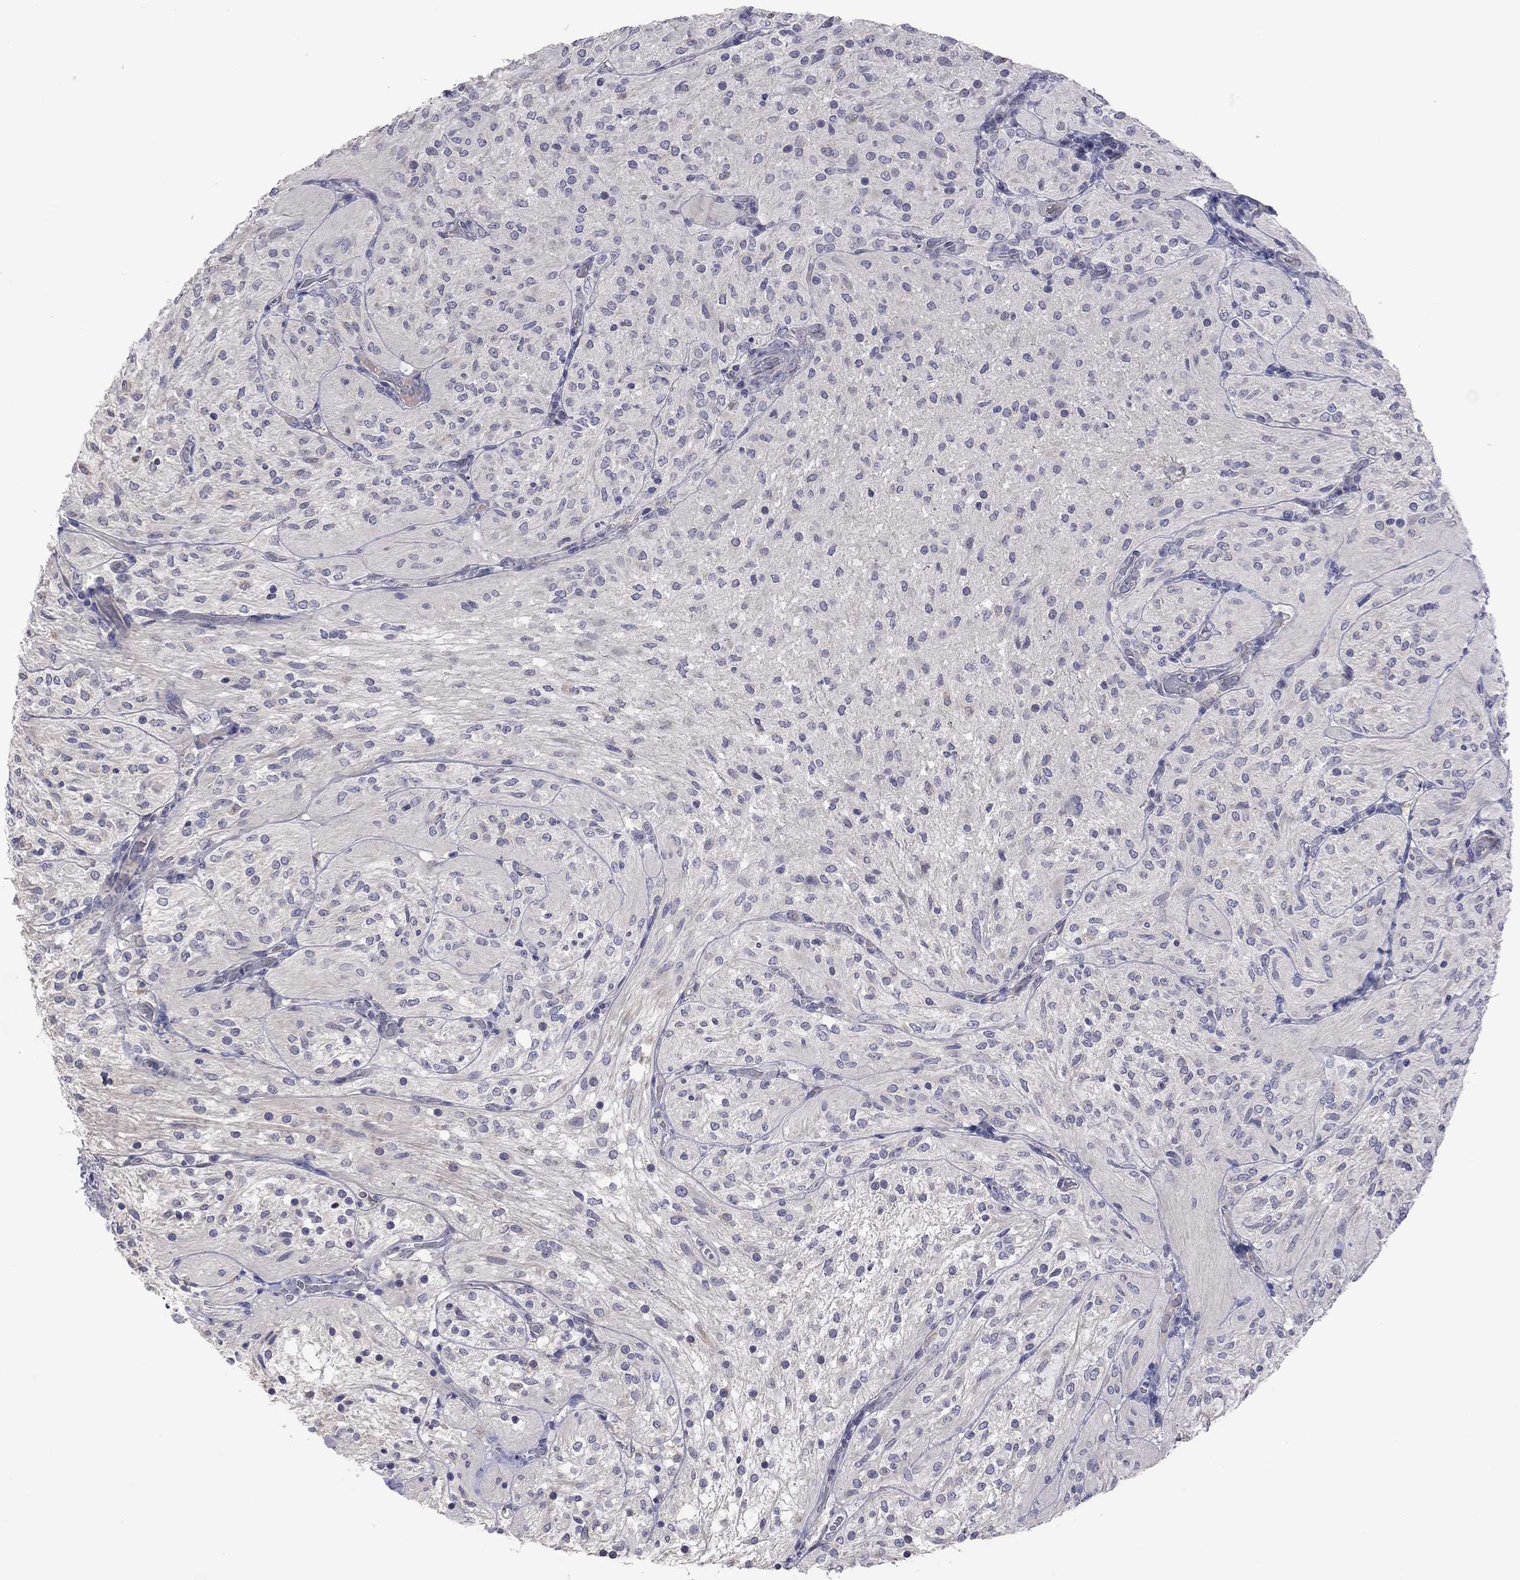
{"staining": {"intensity": "negative", "quantity": "none", "location": "none"}, "tissue": "glioma", "cell_type": "Tumor cells", "image_type": "cancer", "snomed": [{"axis": "morphology", "description": "Glioma, malignant, Low grade"}, {"axis": "topography", "description": "Brain"}], "caption": "Glioma was stained to show a protein in brown. There is no significant staining in tumor cells.", "gene": "HYLS1", "patient": {"sex": "male", "age": 3}}